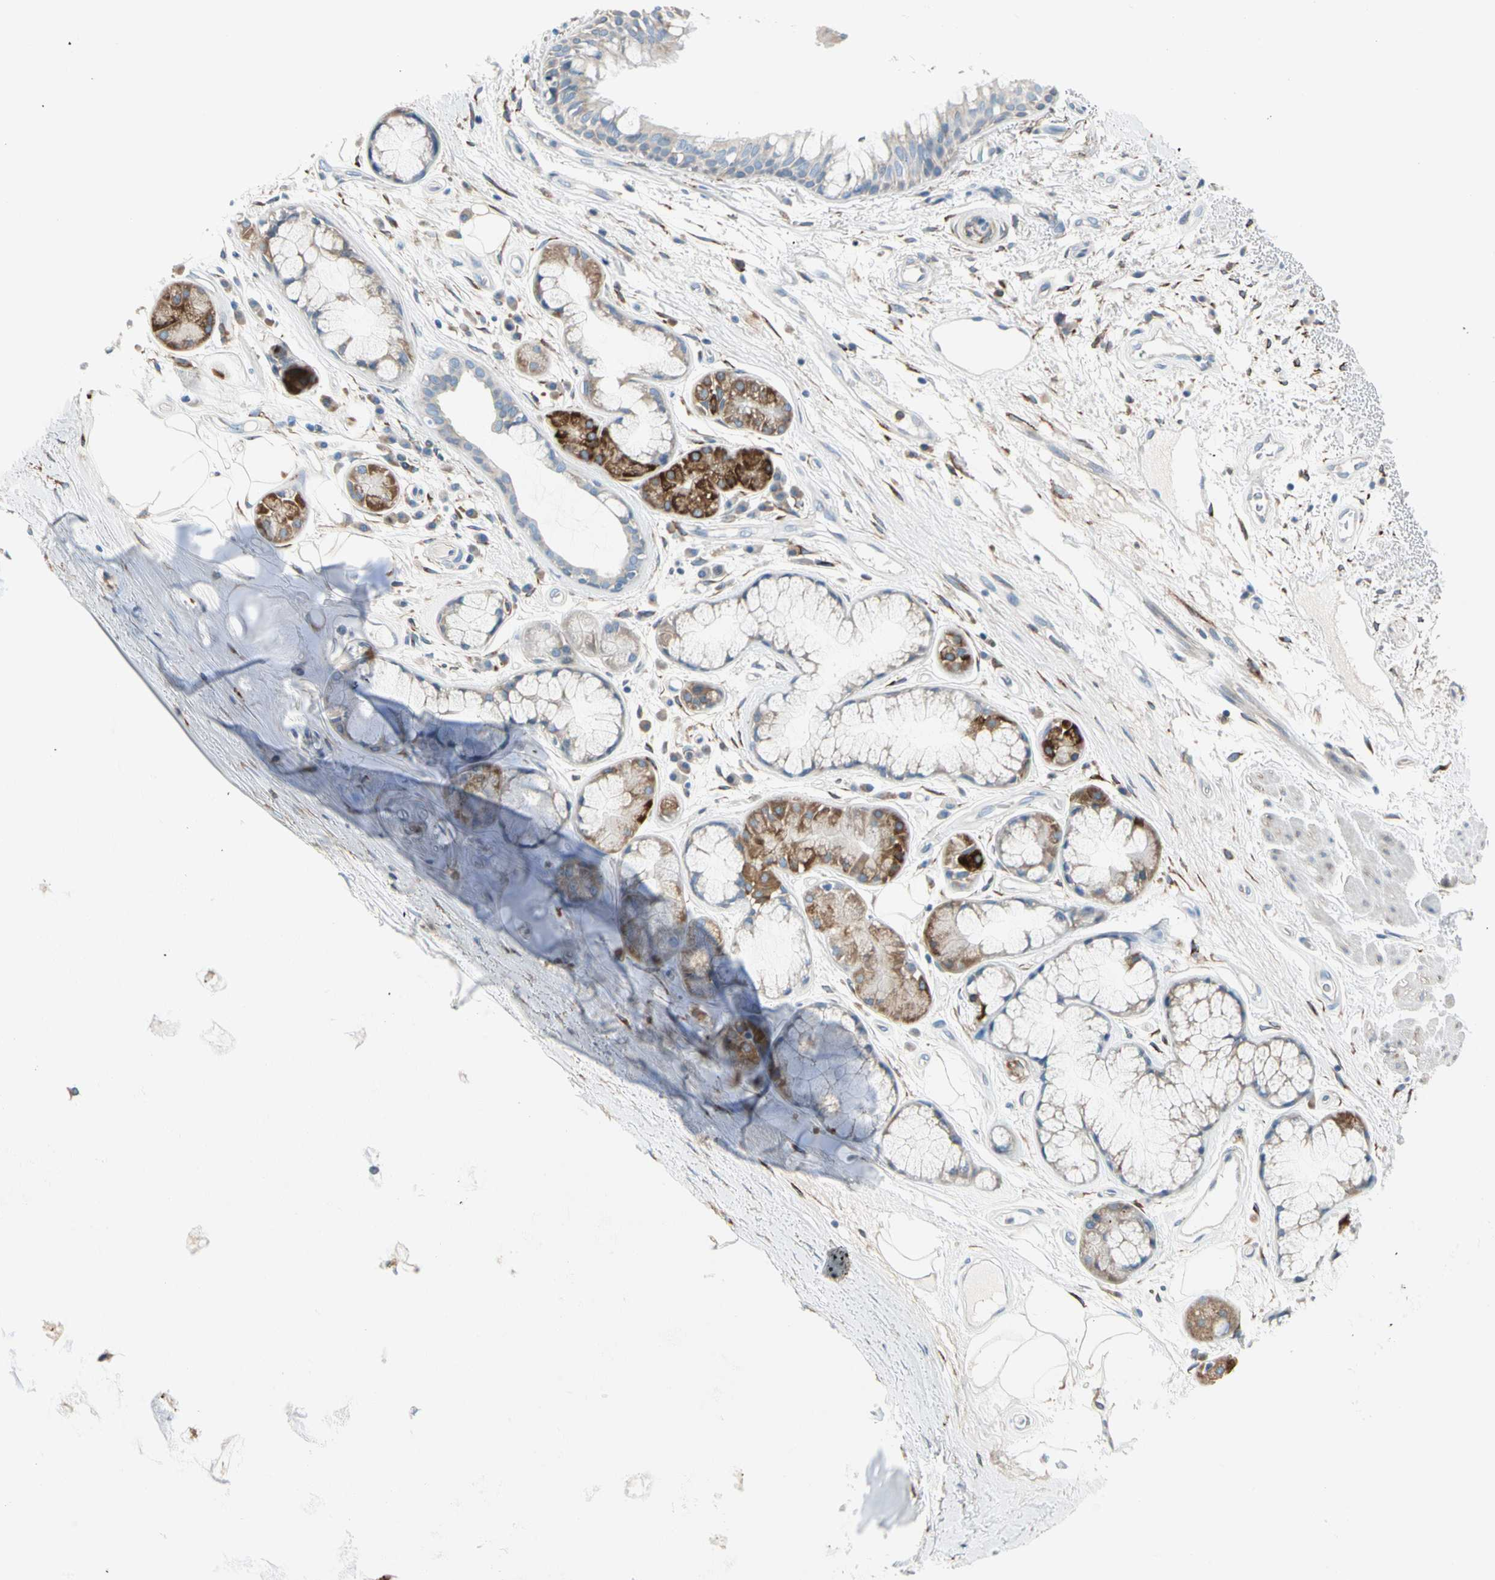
{"staining": {"intensity": "moderate", "quantity": ">75%", "location": "cytoplasmic/membranous"}, "tissue": "bronchus", "cell_type": "Respiratory epithelial cells", "image_type": "normal", "snomed": [{"axis": "morphology", "description": "Normal tissue, NOS"}, {"axis": "topography", "description": "Bronchus"}], "caption": "The photomicrograph demonstrates immunohistochemical staining of unremarkable bronchus. There is moderate cytoplasmic/membranous staining is identified in approximately >75% of respiratory epithelial cells.", "gene": "LRPAP1", "patient": {"sex": "male", "age": 66}}